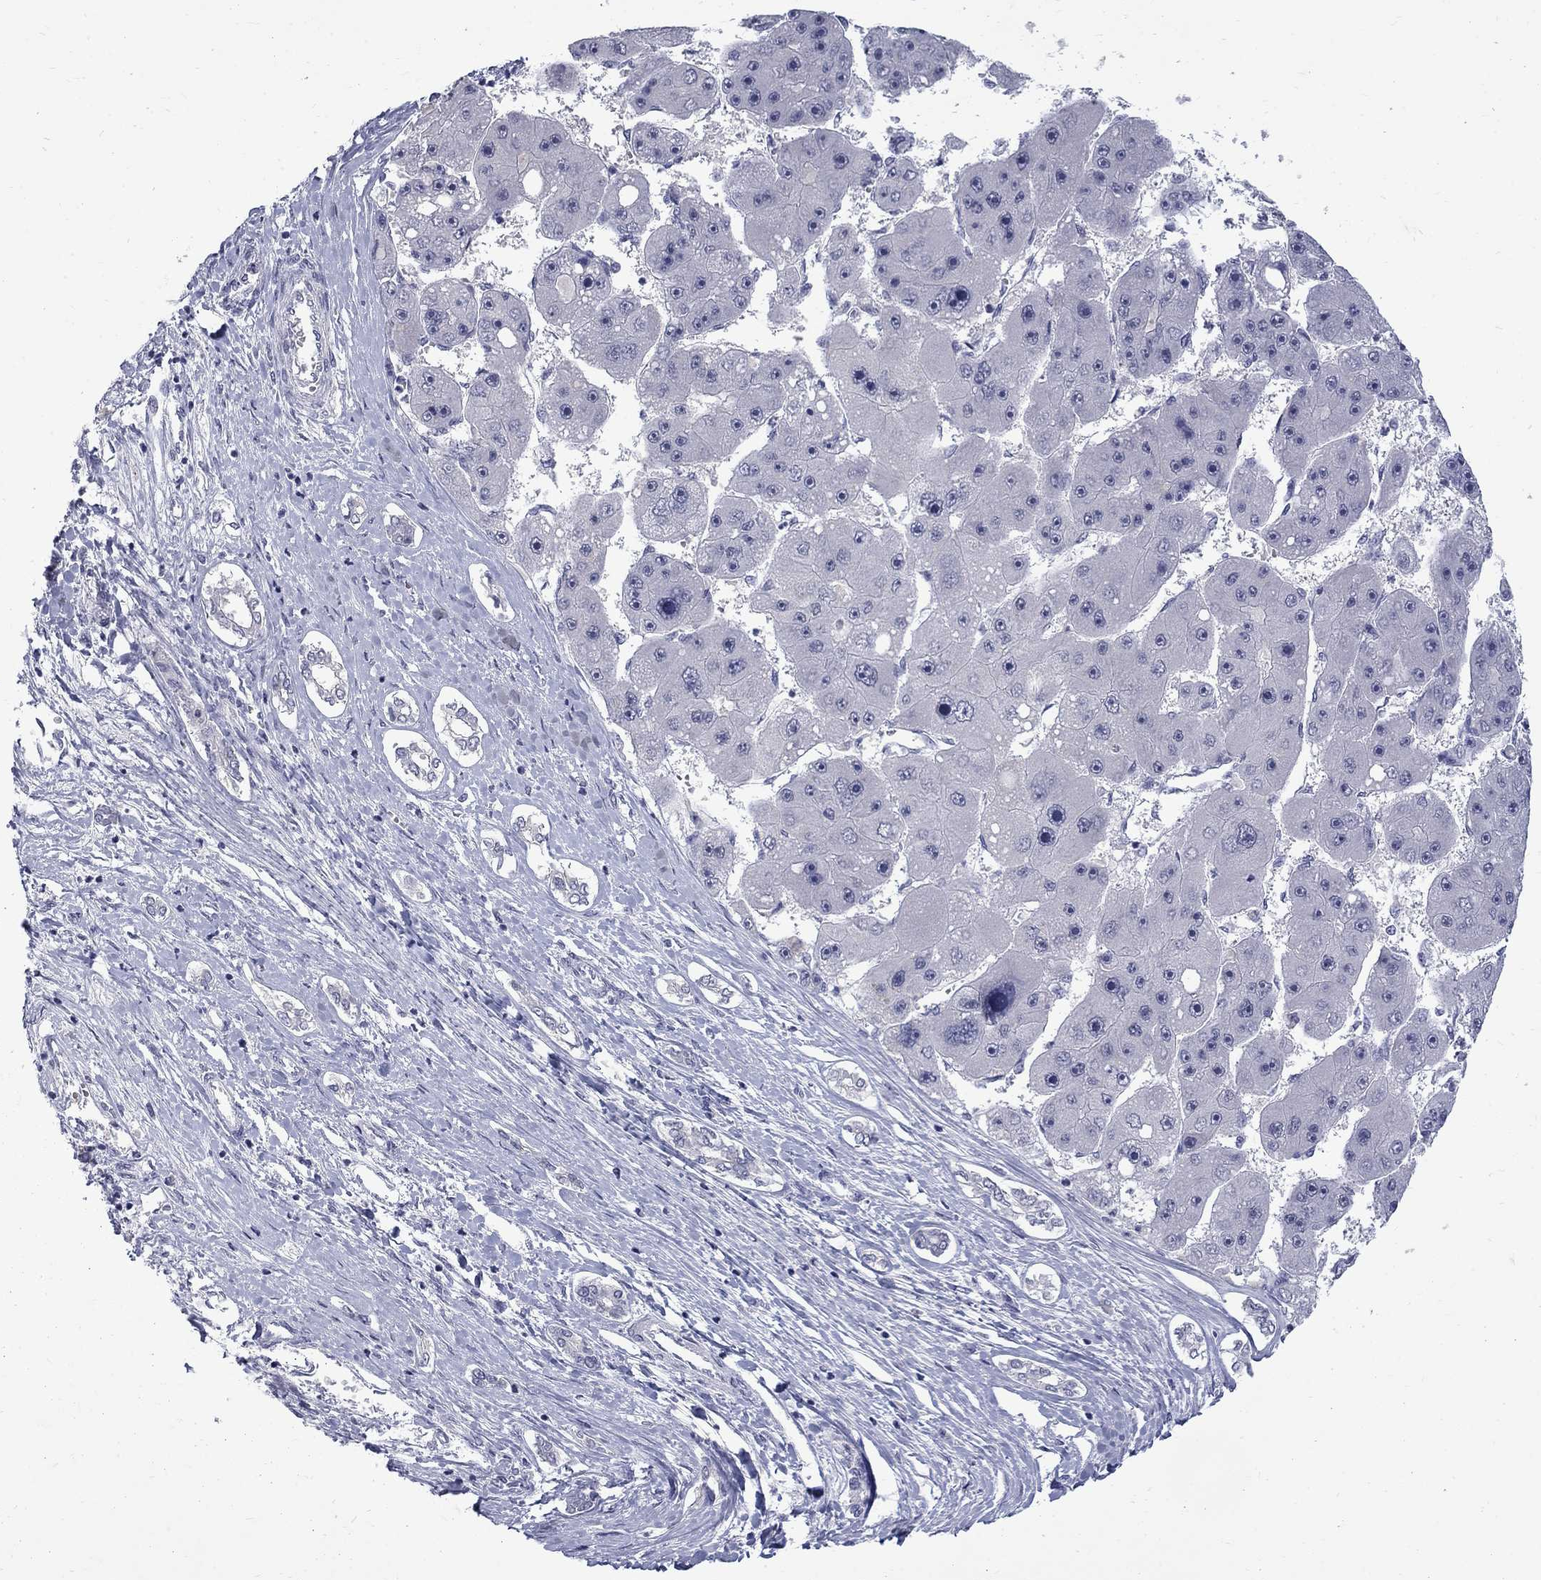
{"staining": {"intensity": "negative", "quantity": "none", "location": "none"}, "tissue": "liver cancer", "cell_type": "Tumor cells", "image_type": "cancer", "snomed": [{"axis": "morphology", "description": "Carcinoma, Hepatocellular, NOS"}, {"axis": "topography", "description": "Liver"}], "caption": "Human hepatocellular carcinoma (liver) stained for a protein using immunohistochemistry shows no positivity in tumor cells.", "gene": "CTNND2", "patient": {"sex": "female", "age": 61}}